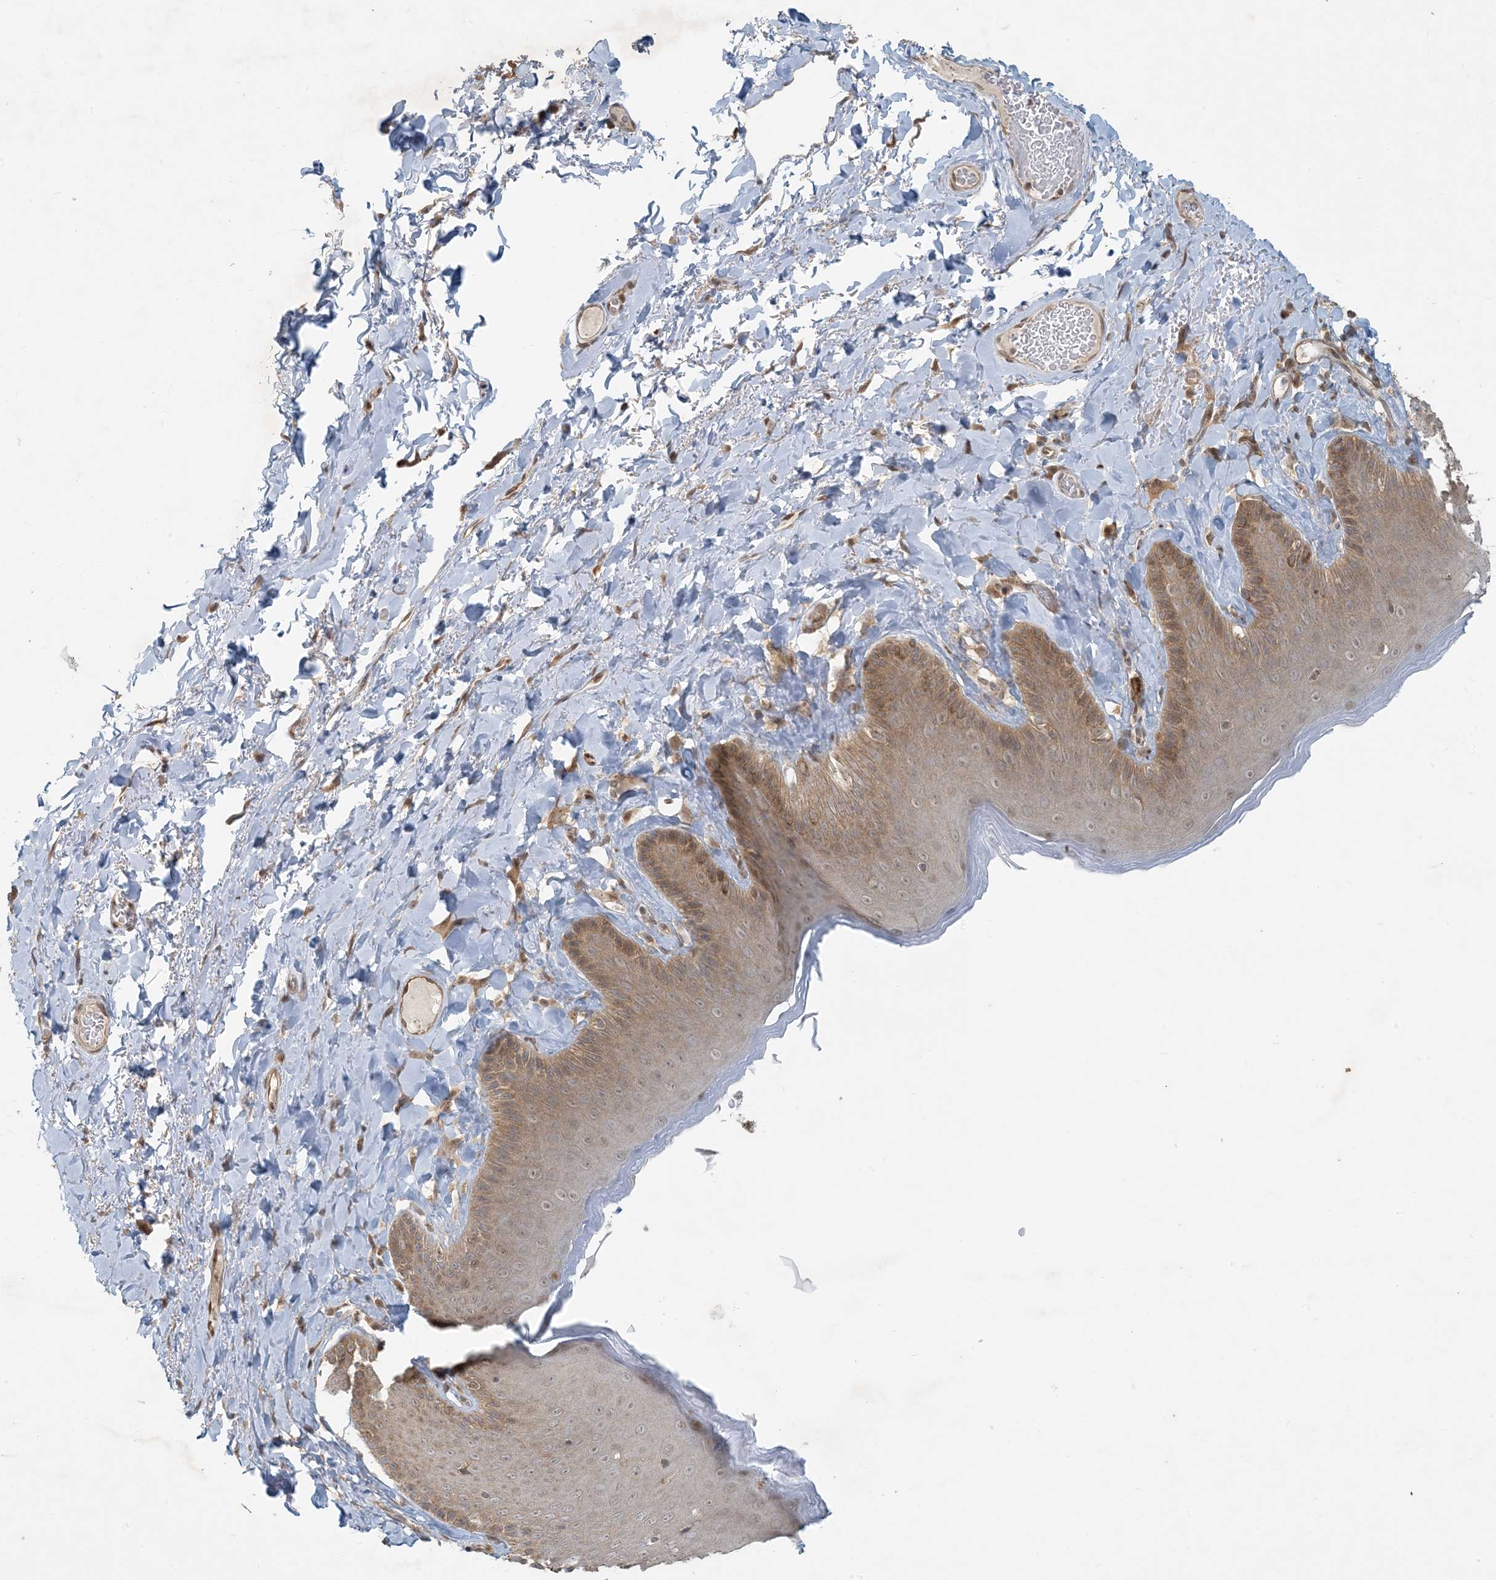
{"staining": {"intensity": "moderate", "quantity": ">75%", "location": "cytoplasmic/membranous"}, "tissue": "skin", "cell_type": "Epidermal cells", "image_type": "normal", "snomed": [{"axis": "morphology", "description": "Normal tissue, NOS"}, {"axis": "topography", "description": "Anal"}], "caption": "High-magnification brightfield microscopy of benign skin stained with DAB (brown) and counterstained with hematoxylin (blue). epidermal cells exhibit moderate cytoplasmic/membranous staining is present in approximately>75% of cells.", "gene": "BCORL1", "patient": {"sex": "male", "age": 69}}